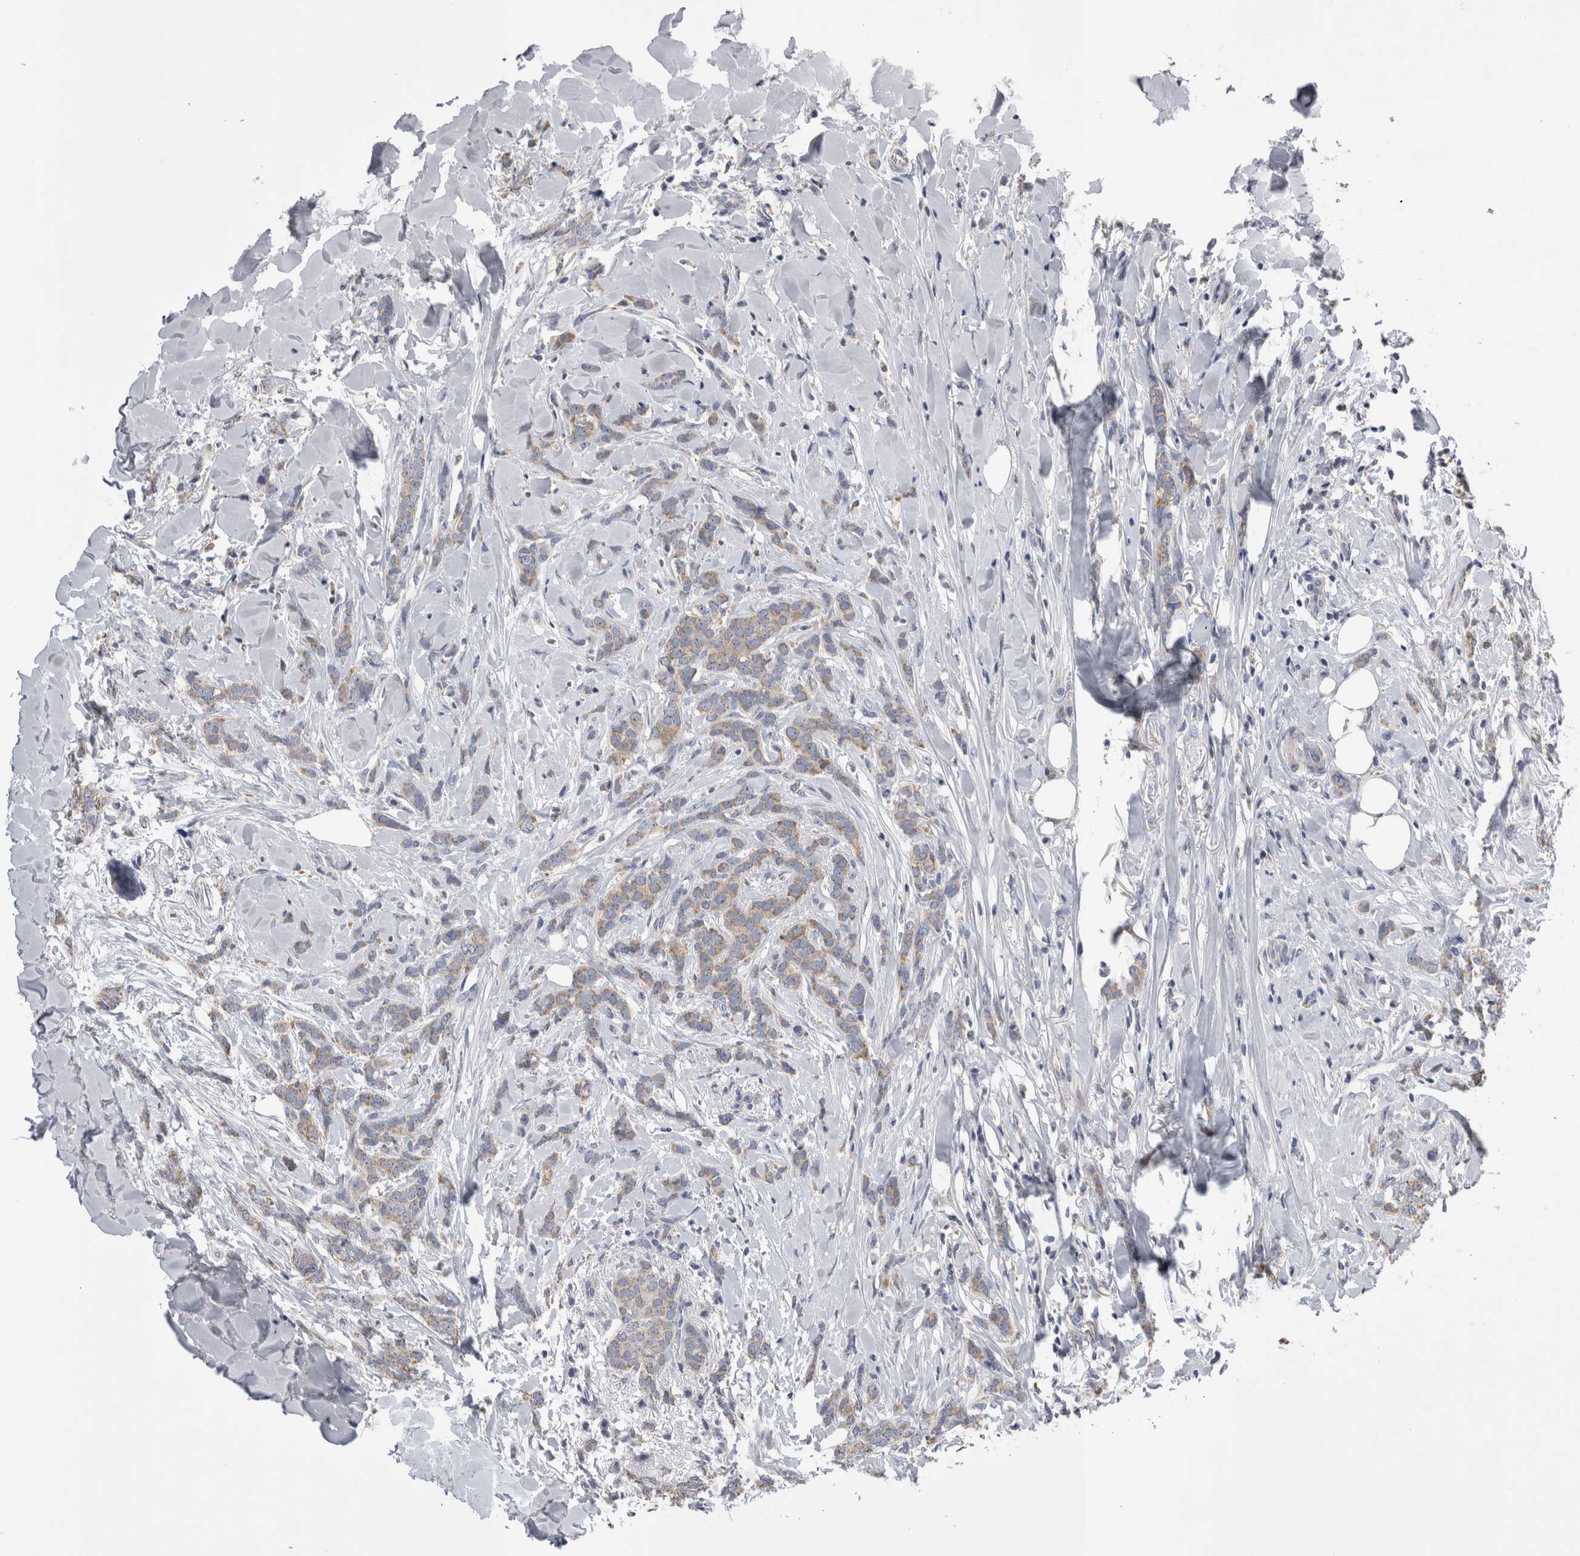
{"staining": {"intensity": "weak", "quantity": "25%-75%", "location": "cytoplasmic/membranous"}, "tissue": "breast cancer", "cell_type": "Tumor cells", "image_type": "cancer", "snomed": [{"axis": "morphology", "description": "Lobular carcinoma"}, {"axis": "topography", "description": "Skin"}, {"axis": "topography", "description": "Breast"}], "caption": "Breast cancer tissue exhibits weak cytoplasmic/membranous staining in about 25%-75% of tumor cells, visualized by immunohistochemistry. (DAB (3,3'-diaminobenzidine) = brown stain, brightfield microscopy at high magnification).", "gene": "DHRS4", "patient": {"sex": "female", "age": 46}}